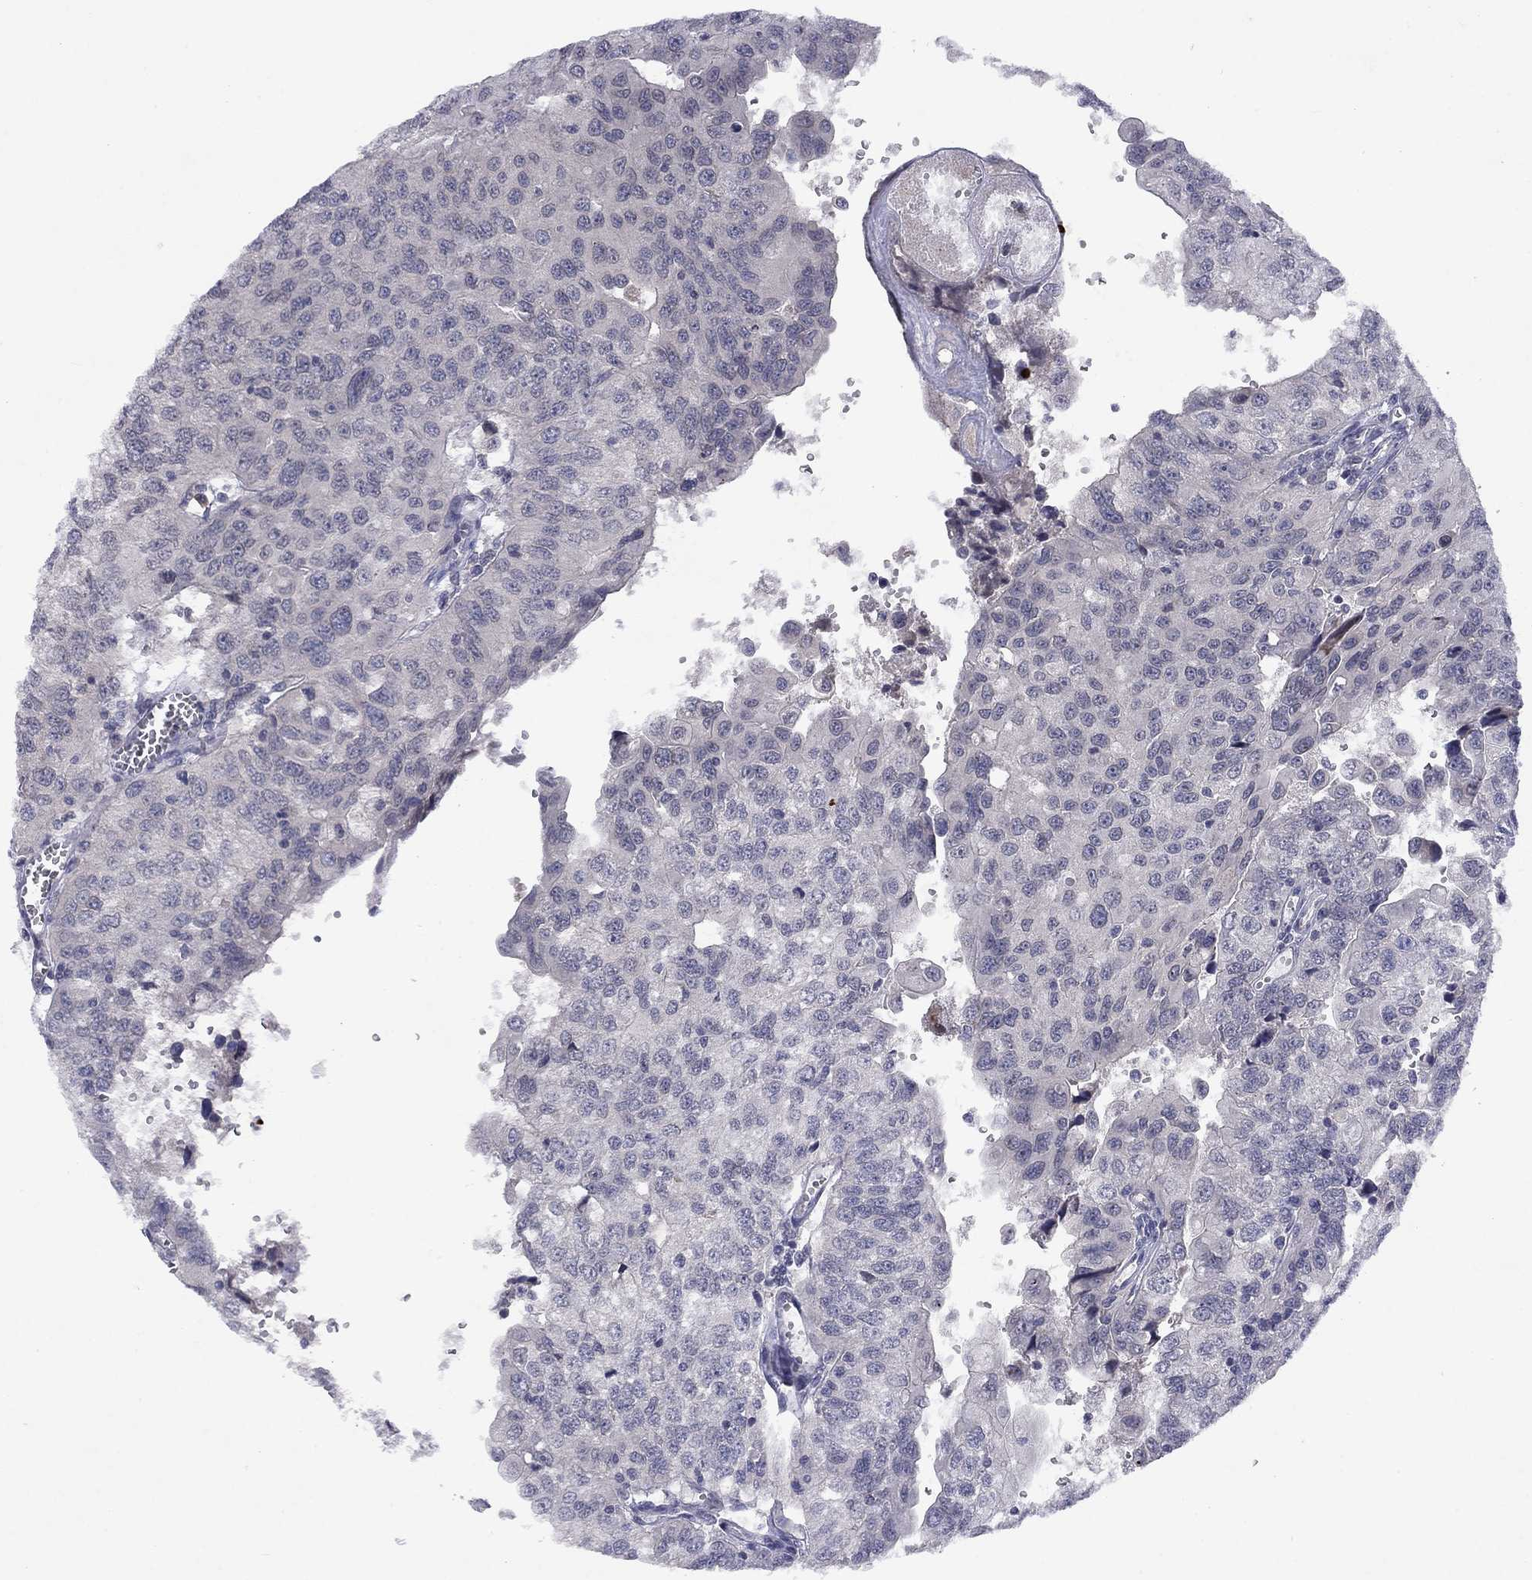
{"staining": {"intensity": "negative", "quantity": "none", "location": "none"}, "tissue": "urothelial cancer", "cell_type": "Tumor cells", "image_type": "cancer", "snomed": [{"axis": "morphology", "description": "Urothelial carcinoma, NOS"}, {"axis": "morphology", "description": "Urothelial carcinoma, High grade"}, {"axis": "topography", "description": "Urinary bladder"}], "caption": "A micrograph of human urothelial cancer is negative for staining in tumor cells.", "gene": "CACNA1A", "patient": {"sex": "female", "age": 73}}